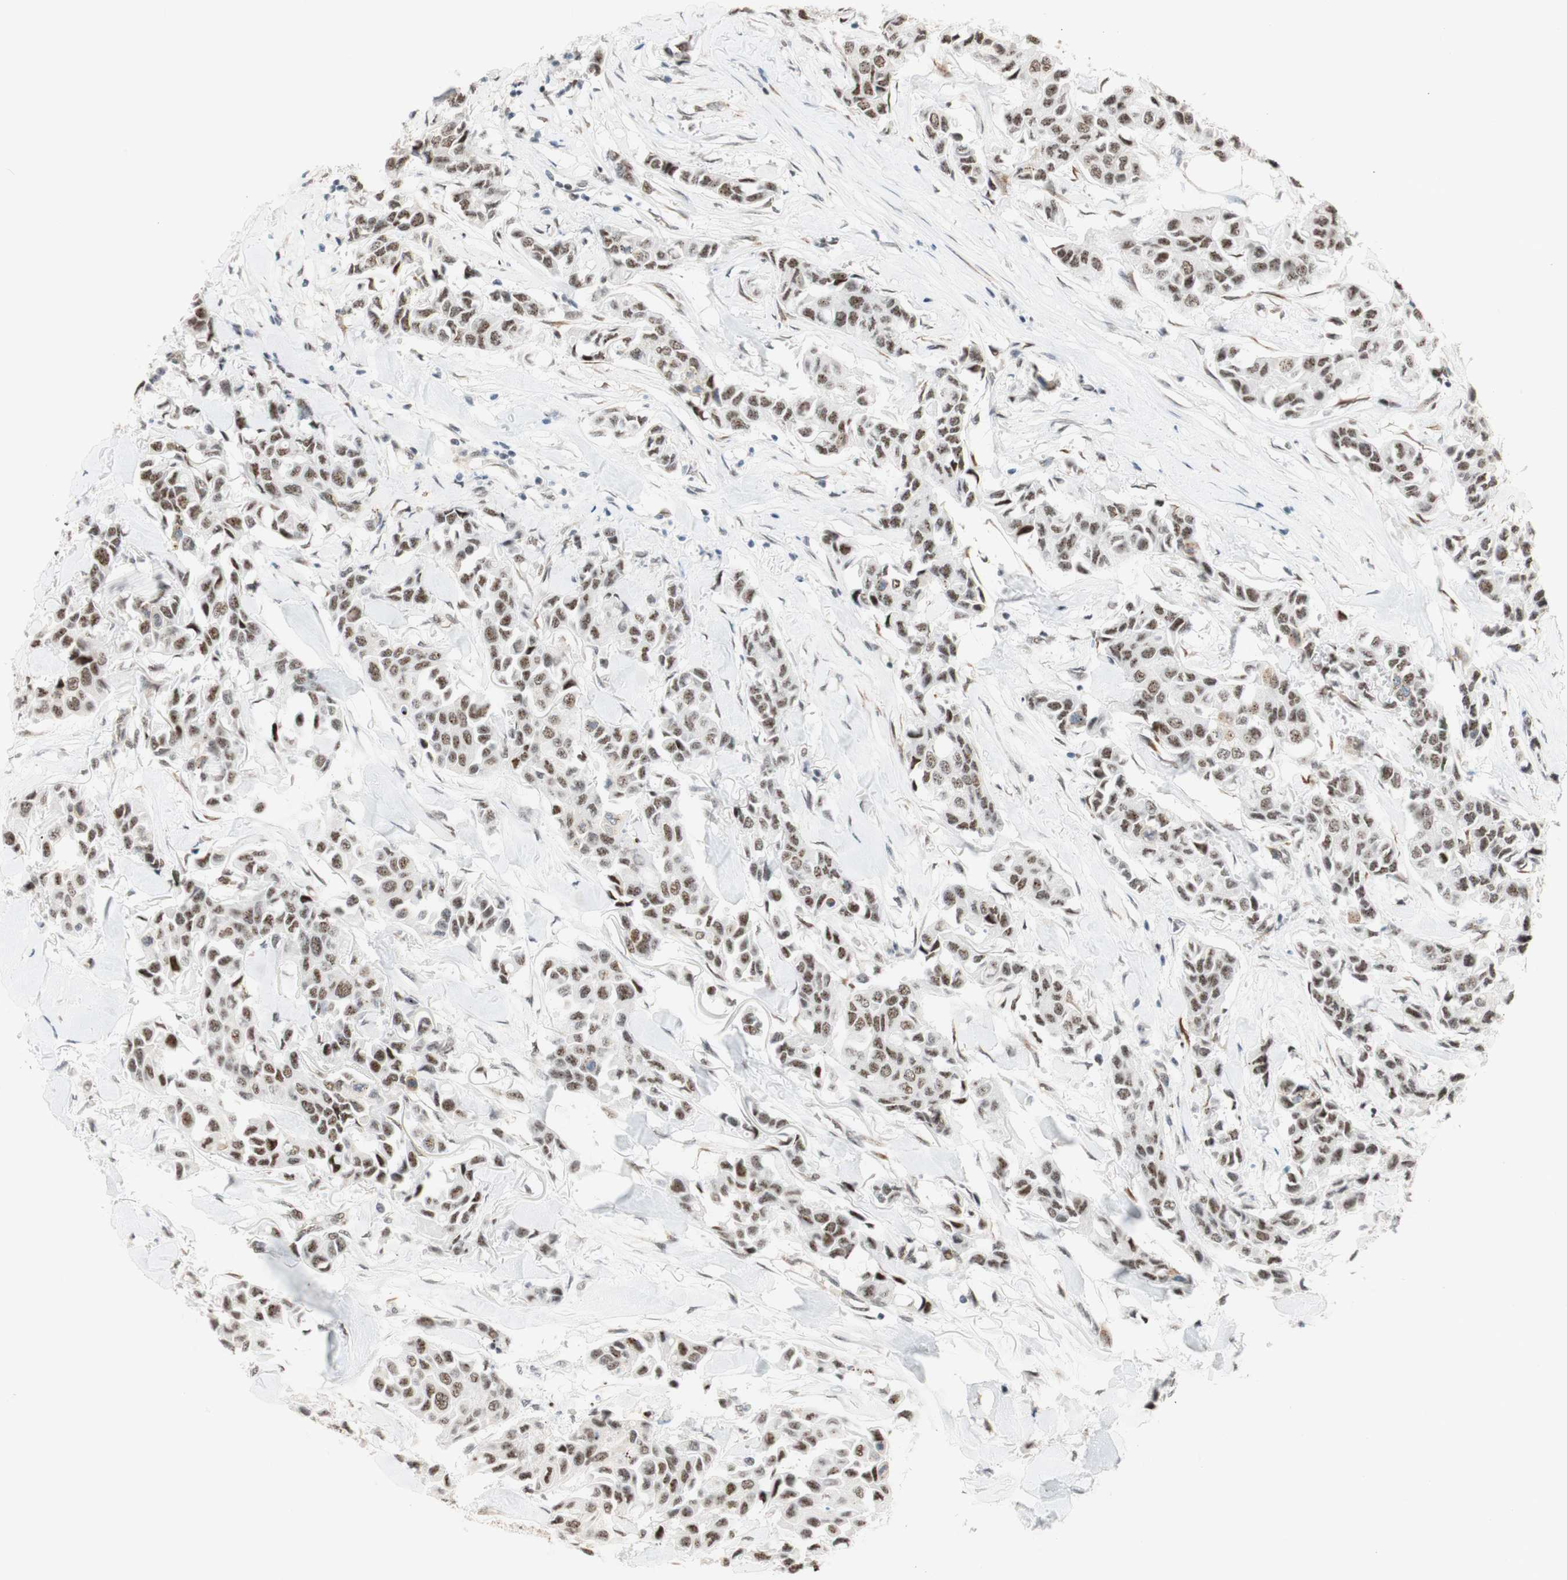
{"staining": {"intensity": "weak", "quantity": ">75%", "location": "nuclear"}, "tissue": "breast cancer", "cell_type": "Tumor cells", "image_type": "cancer", "snomed": [{"axis": "morphology", "description": "Duct carcinoma"}, {"axis": "topography", "description": "Breast"}], "caption": "Weak nuclear protein positivity is present in about >75% of tumor cells in breast intraductal carcinoma. (DAB IHC with brightfield microscopy, high magnification).", "gene": "SAP18", "patient": {"sex": "female", "age": 80}}